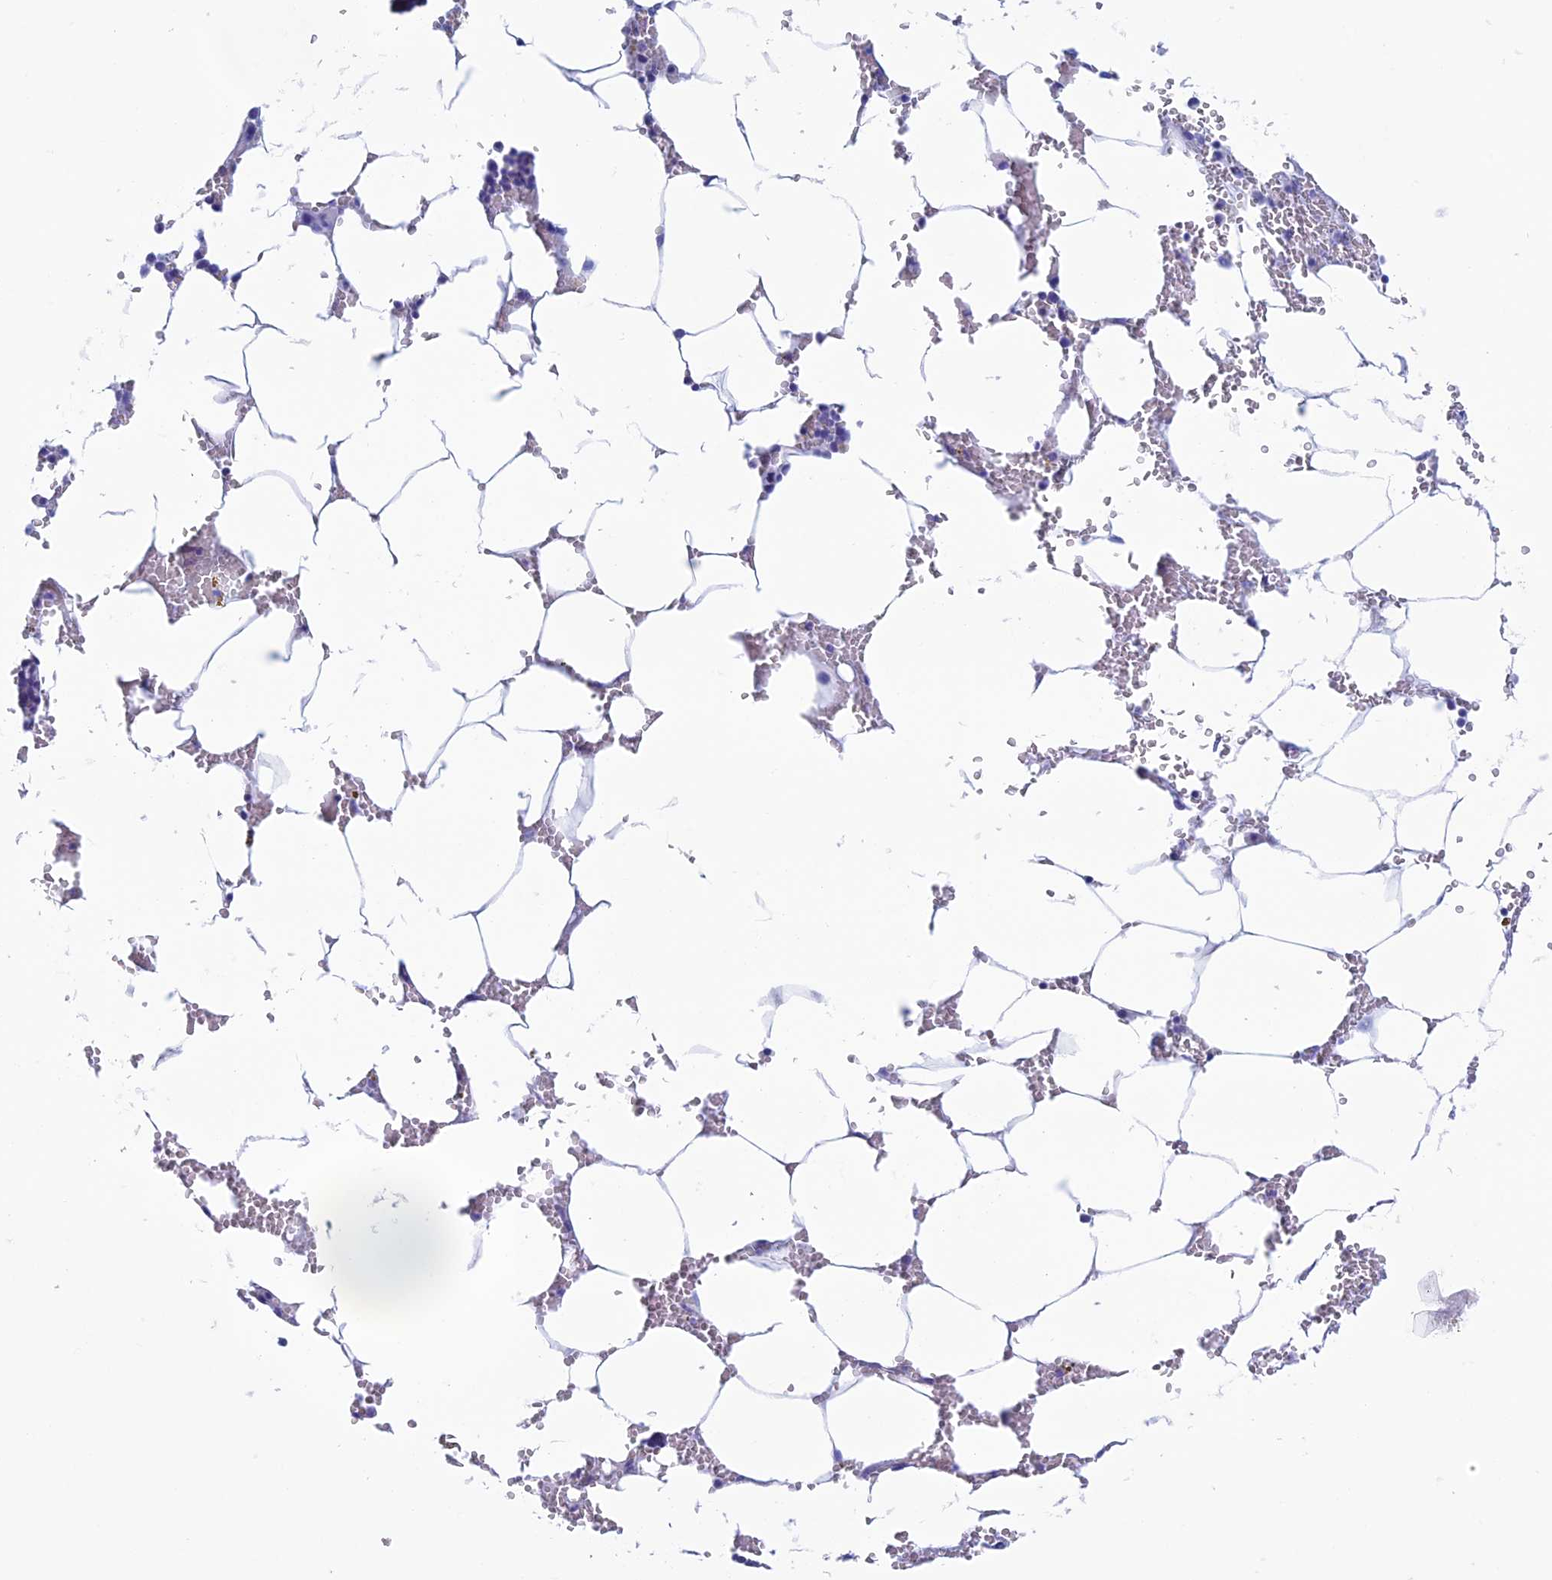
{"staining": {"intensity": "negative", "quantity": "none", "location": "none"}, "tissue": "bone marrow", "cell_type": "Hematopoietic cells", "image_type": "normal", "snomed": [{"axis": "morphology", "description": "Normal tissue, NOS"}, {"axis": "topography", "description": "Bone marrow"}], "caption": "Immunohistochemistry (IHC) of unremarkable bone marrow shows no staining in hematopoietic cells. (DAB (3,3'-diaminobenzidine) immunohistochemistry (IHC) visualized using brightfield microscopy, high magnification).", "gene": "KCNK17", "patient": {"sex": "male", "age": 70}}